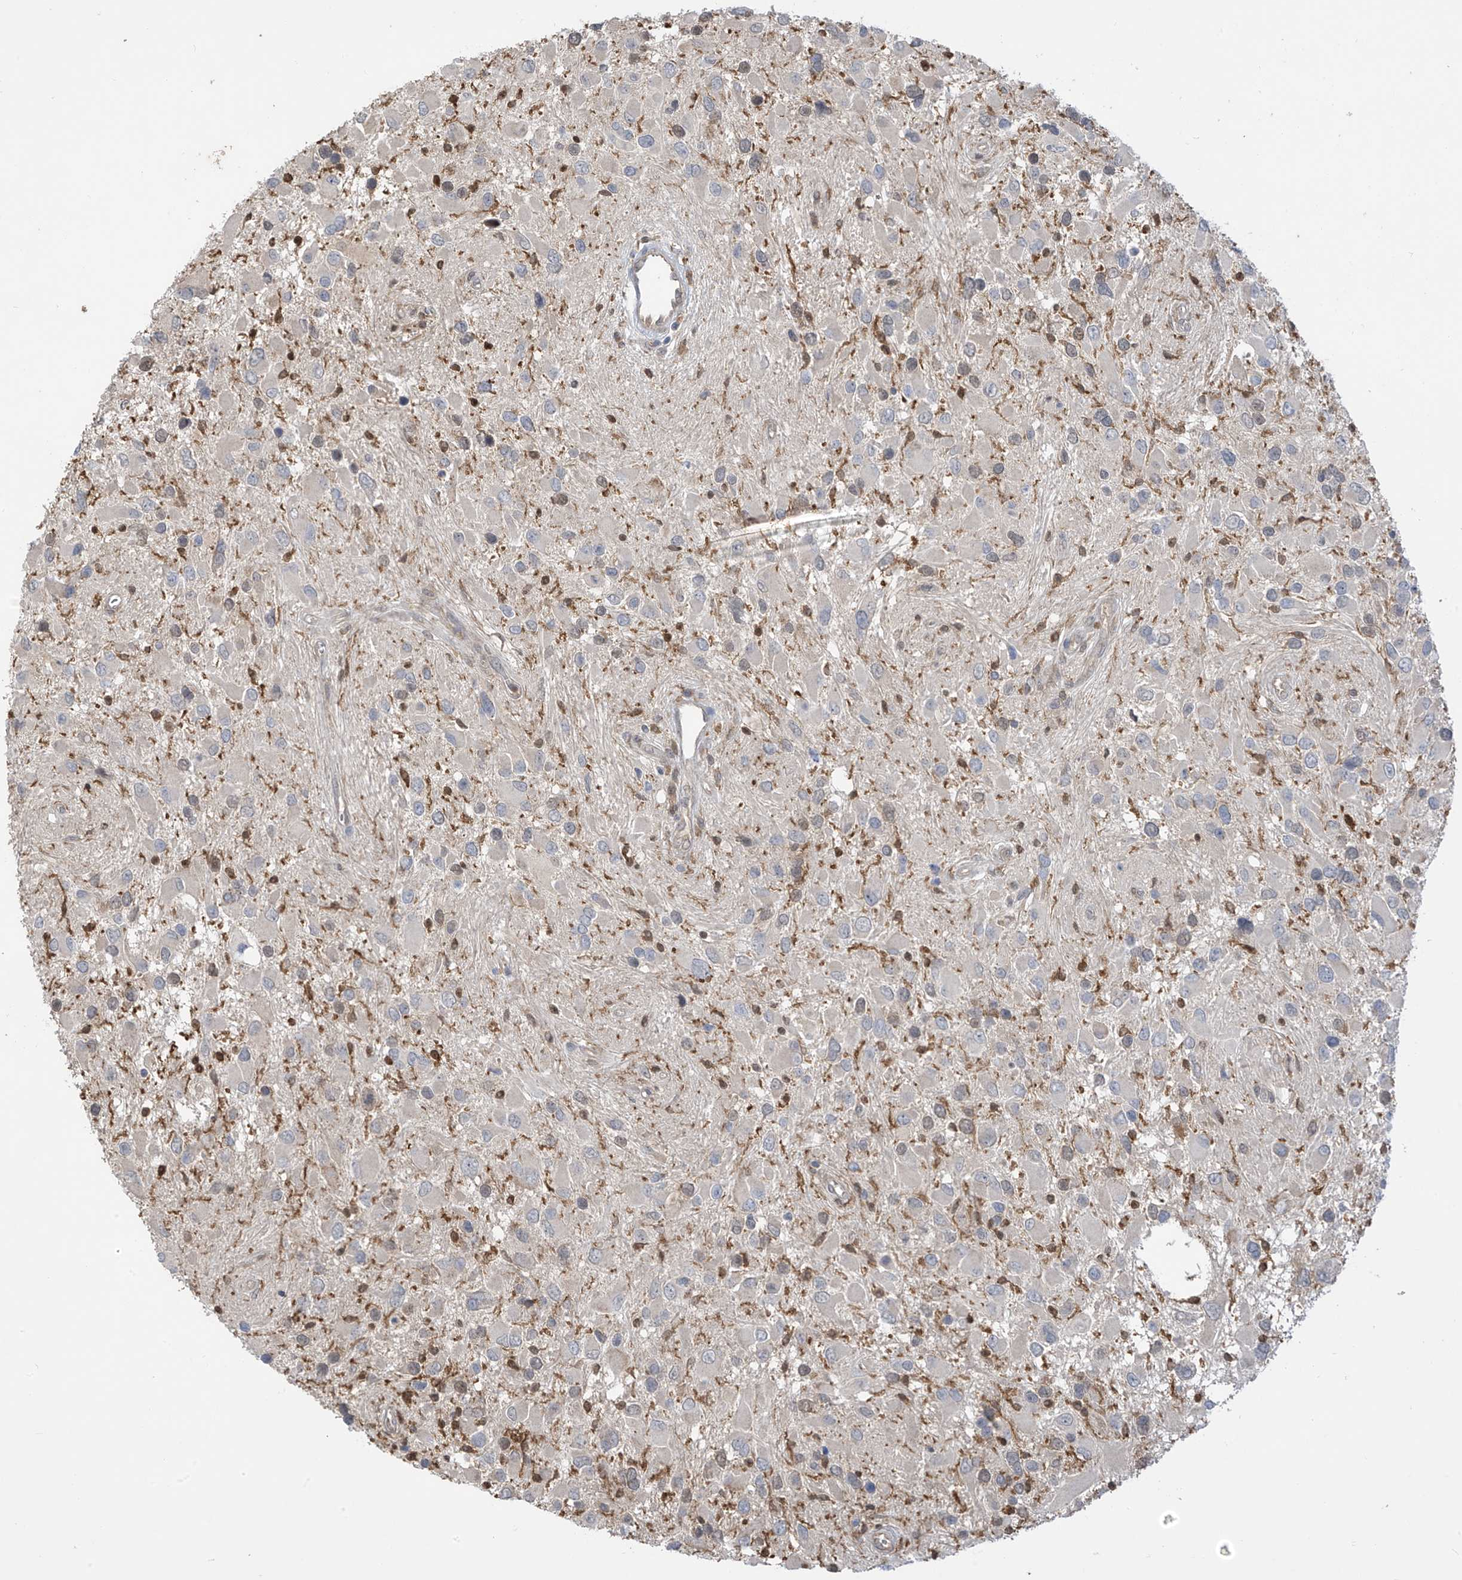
{"staining": {"intensity": "weak", "quantity": "<25%", "location": "nuclear"}, "tissue": "glioma", "cell_type": "Tumor cells", "image_type": "cancer", "snomed": [{"axis": "morphology", "description": "Glioma, malignant, High grade"}, {"axis": "topography", "description": "Brain"}], "caption": "Tumor cells are negative for brown protein staining in high-grade glioma (malignant).", "gene": "IDH1", "patient": {"sex": "male", "age": 53}}